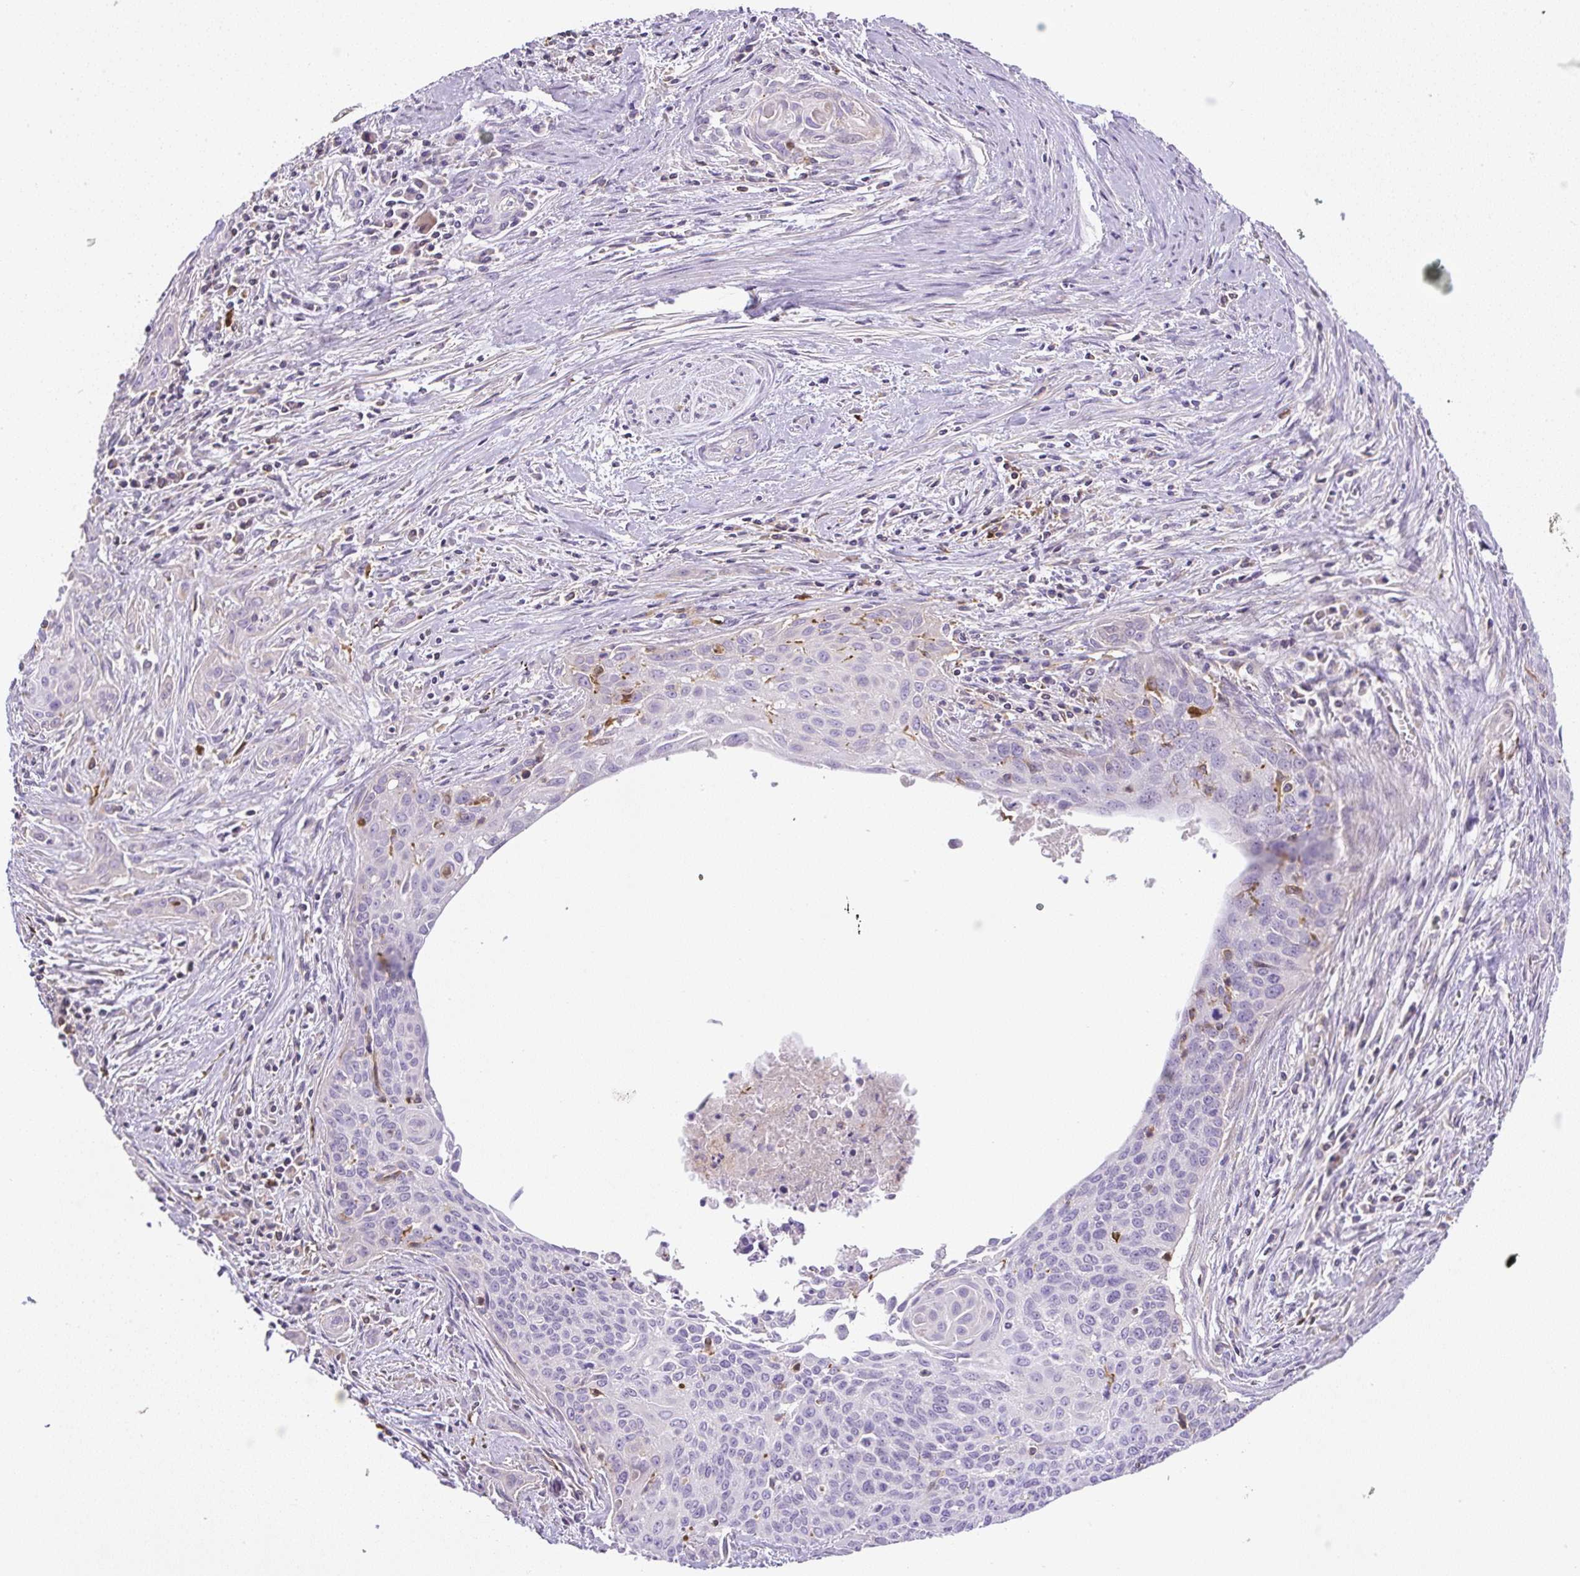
{"staining": {"intensity": "moderate", "quantity": "<25%", "location": "cytoplasmic/membranous"}, "tissue": "cervical cancer", "cell_type": "Tumor cells", "image_type": "cancer", "snomed": [{"axis": "morphology", "description": "Squamous cell carcinoma, NOS"}, {"axis": "topography", "description": "Cervix"}], "caption": "Immunohistochemical staining of cervical cancer (squamous cell carcinoma) exhibits low levels of moderate cytoplasmic/membranous protein expression in approximately <25% of tumor cells.", "gene": "PIP5KL1", "patient": {"sex": "female", "age": 55}}